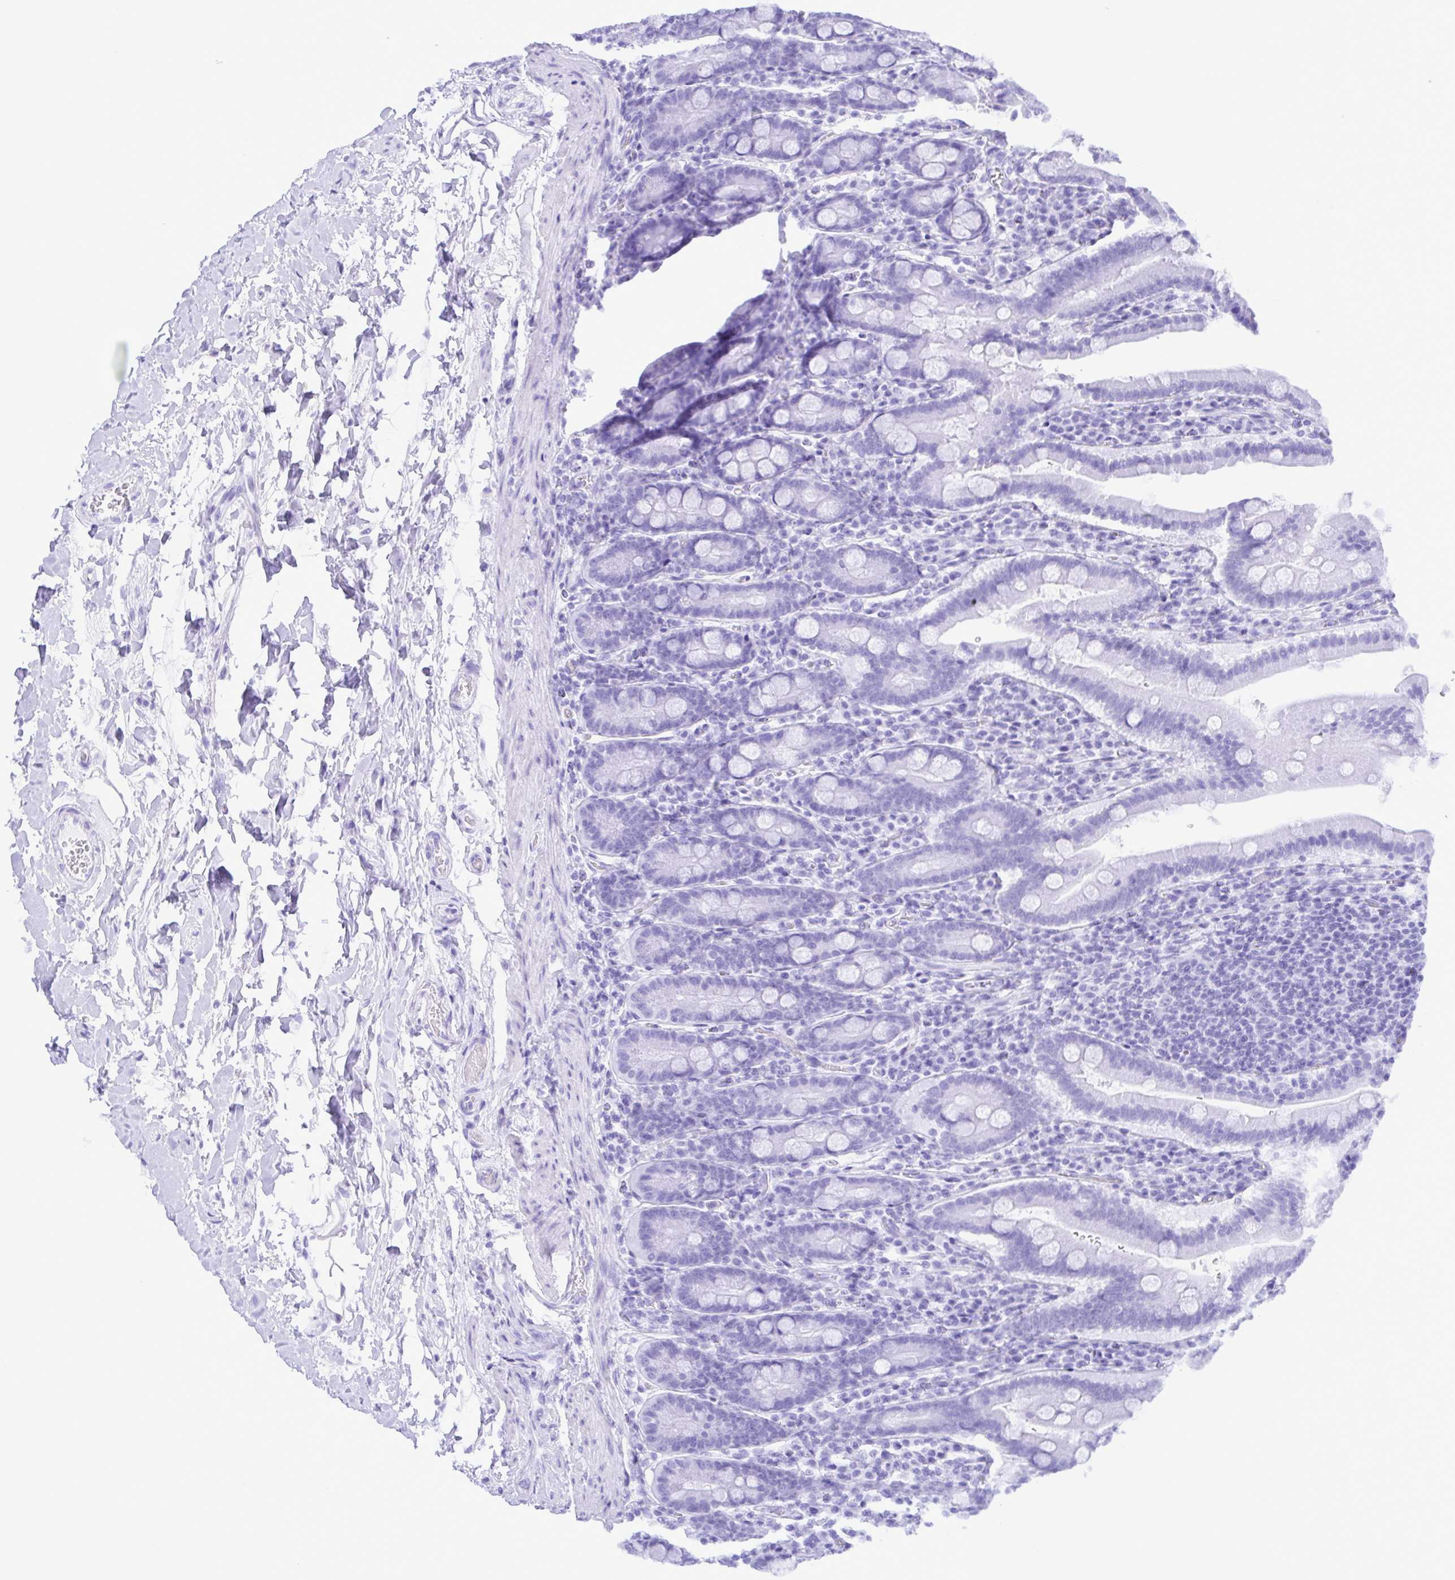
{"staining": {"intensity": "negative", "quantity": "none", "location": "none"}, "tissue": "small intestine", "cell_type": "Glandular cells", "image_type": "normal", "snomed": [{"axis": "morphology", "description": "Normal tissue, NOS"}, {"axis": "topography", "description": "Small intestine"}], "caption": "Immunohistochemistry photomicrograph of normal small intestine: human small intestine stained with DAB demonstrates no significant protein staining in glandular cells.", "gene": "FLT1", "patient": {"sex": "male", "age": 26}}